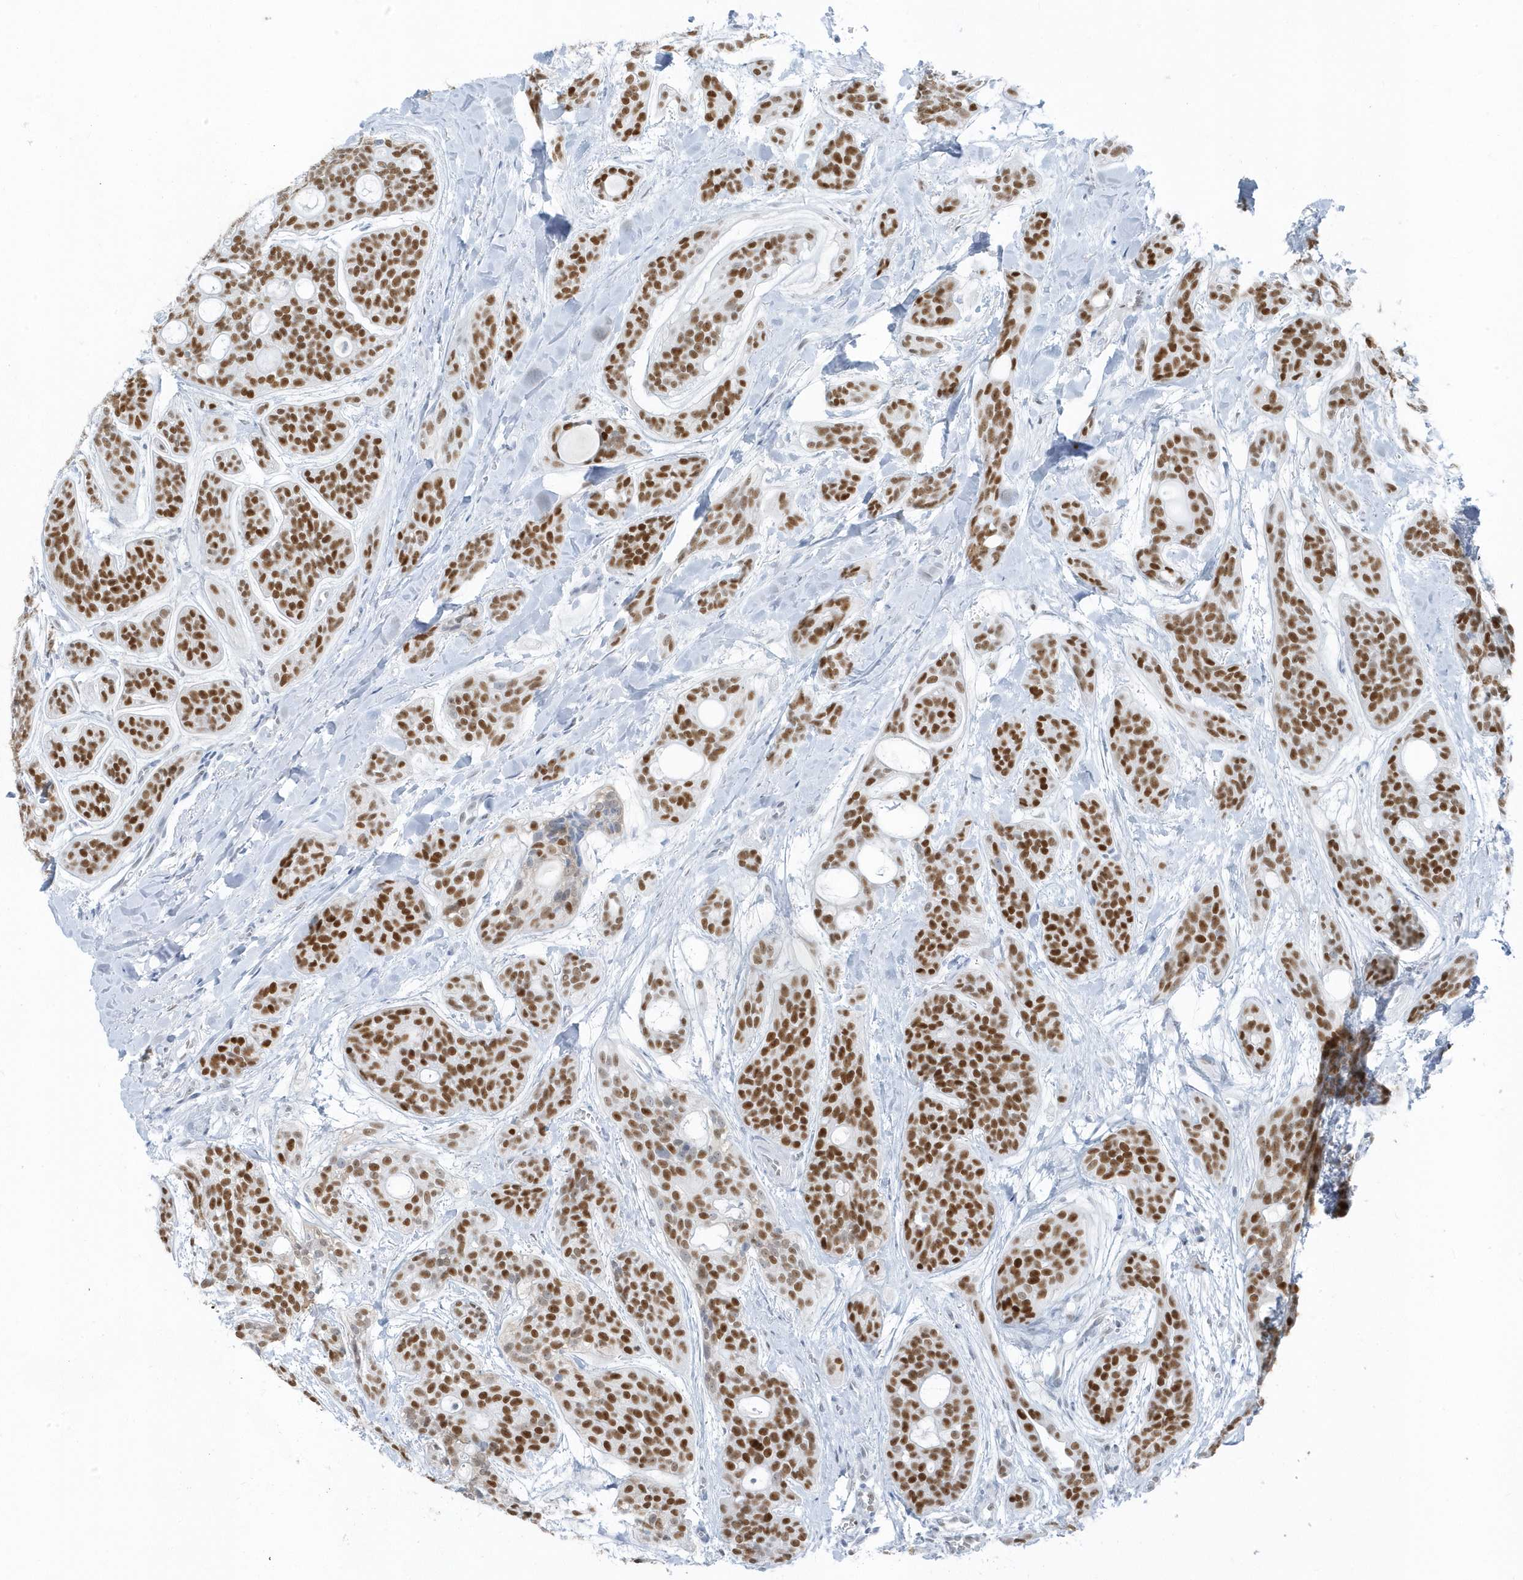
{"staining": {"intensity": "moderate", "quantity": ">75%", "location": "nuclear"}, "tissue": "head and neck cancer", "cell_type": "Tumor cells", "image_type": "cancer", "snomed": [{"axis": "morphology", "description": "Adenocarcinoma, NOS"}, {"axis": "topography", "description": "Head-Neck"}], "caption": "Human head and neck adenocarcinoma stained for a protein (brown) reveals moderate nuclear positive staining in approximately >75% of tumor cells.", "gene": "SMIM34", "patient": {"sex": "male", "age": 66}}